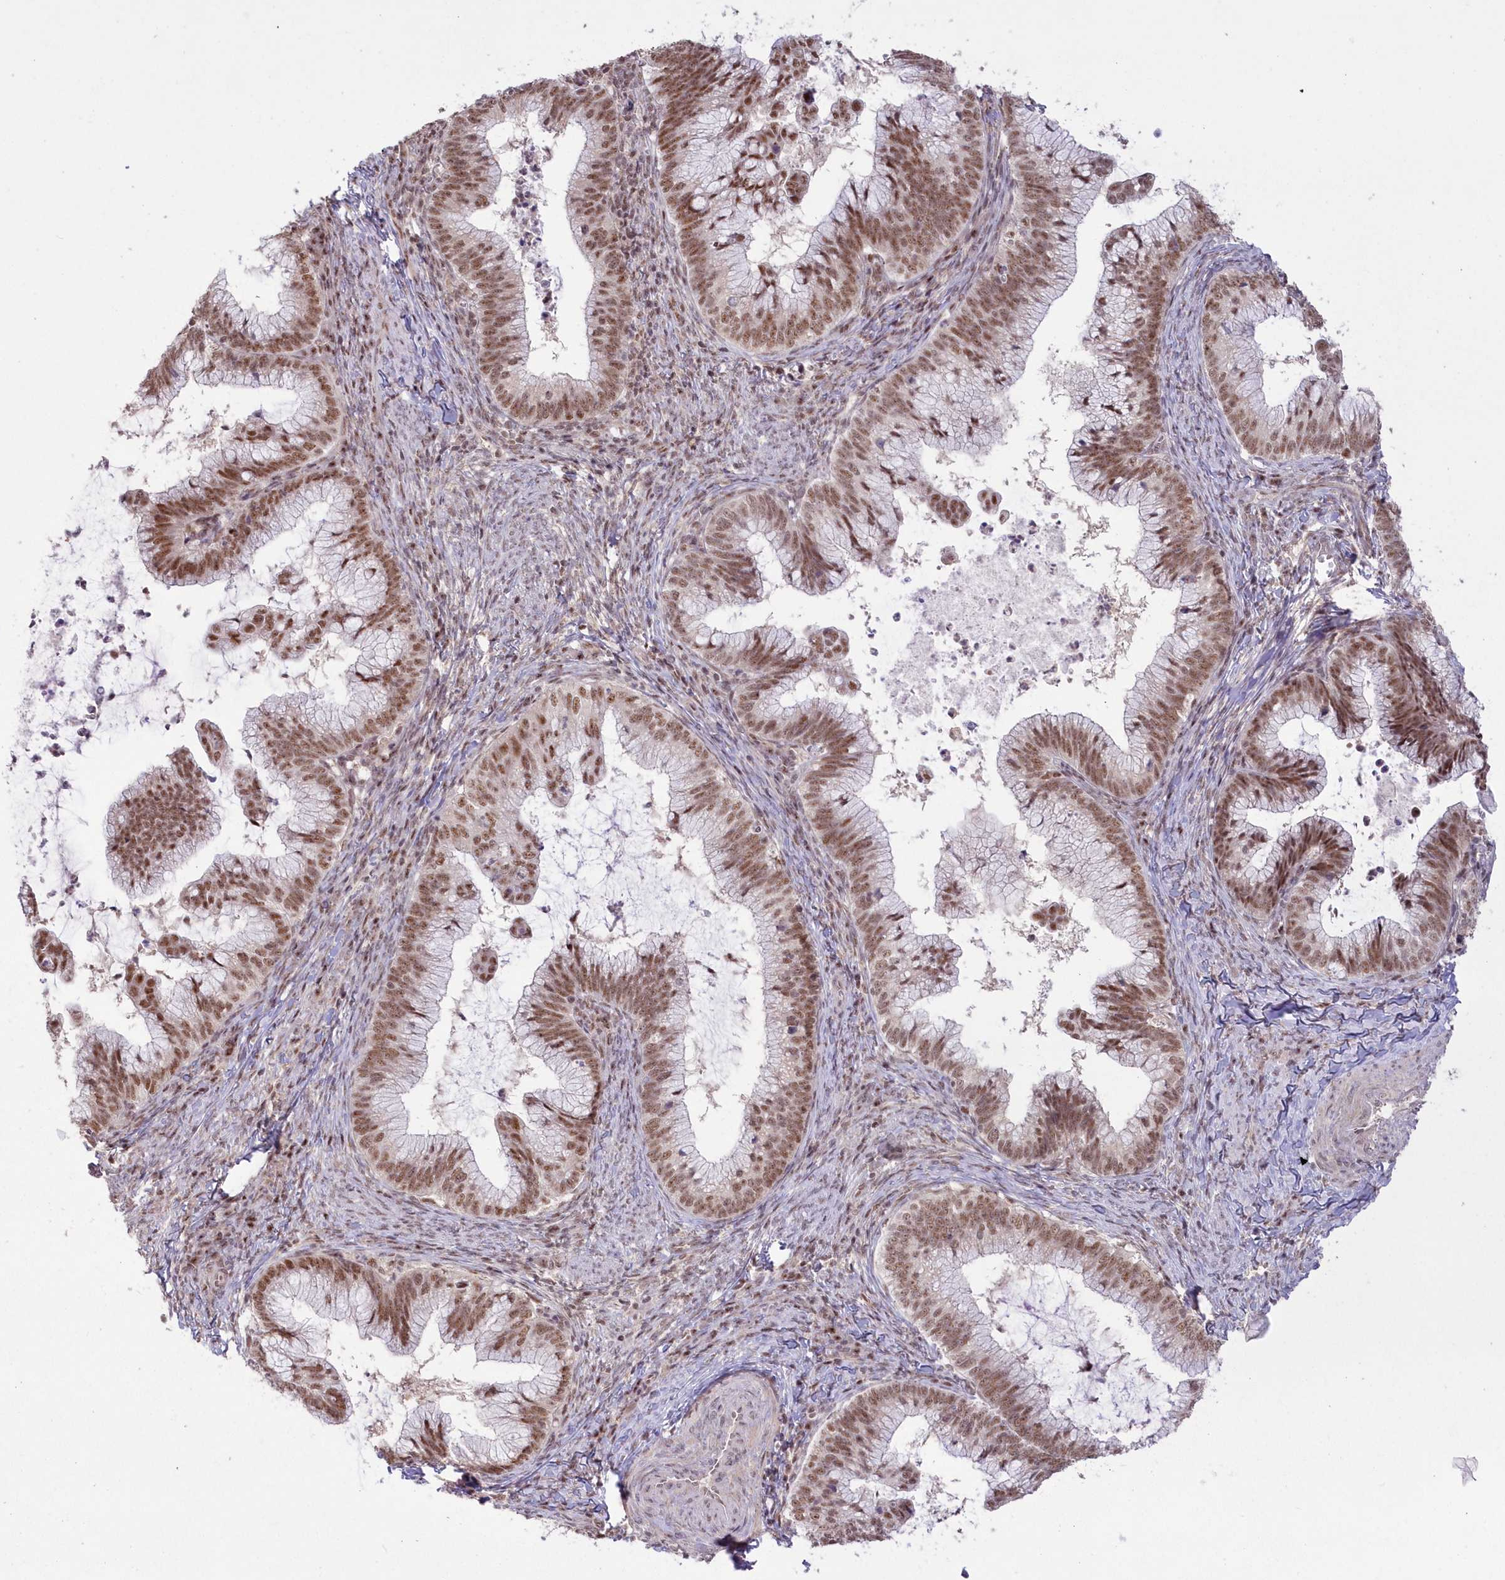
{"staining": {"intensity": "moderate", "quantity": ">75%", "location": "nuclear"}, "tissue": "cervical cancer", "cell_type": "Tumor cells", "image_type": "cancer", "snomed": [{"axis": "morphology", "description": "Adenocarcinoma, NOS"}, {"axis": "topography", "description": "Cervix"}], "caption": "The photomicrograph reveals immunohistochemical staining of adenocarcinoma (cervical). There is moderate nuclear expression is seen in approximately >75% of tumor cells. (brown staining indicates protein expression, while blue staining denotes nuclei).", "gene": "WBP1L", "patient": {"sex": "female", "age": 36}}